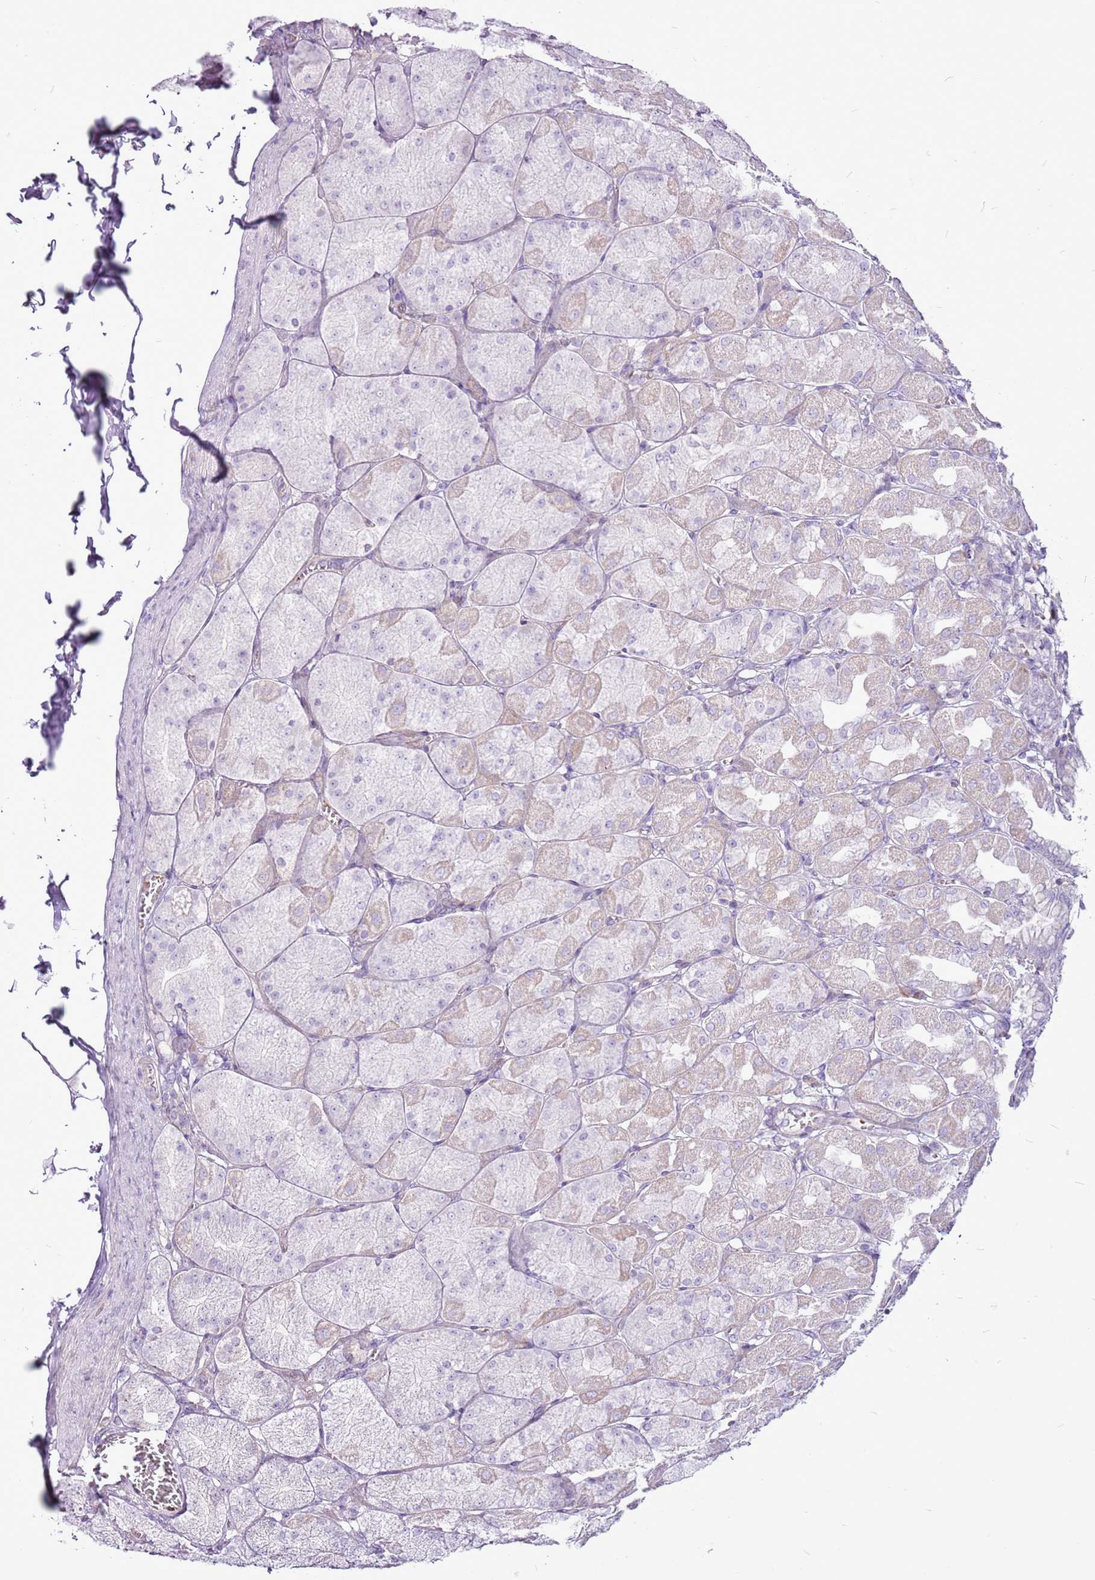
{"staining": {"intensity": "moderate", "quantity": "25%-75%", "location": "cytoplasmic/membranous"}, "tissue": "stomach", "cell_type": "Glandular cells", "image_type": "normal", "snomed": [{"axis": "morphology", "description": "Normal tissue, NOS"}, {"axis": "topography", "description": "Stomach, upper"}], "caption": "A brown stain shows moderate cytoplasmic/membranous positivity of a protein in glandular cells of benign human stomach.", "gene": "CHAC2", "patient": {"sex": "female", "age": 56}}